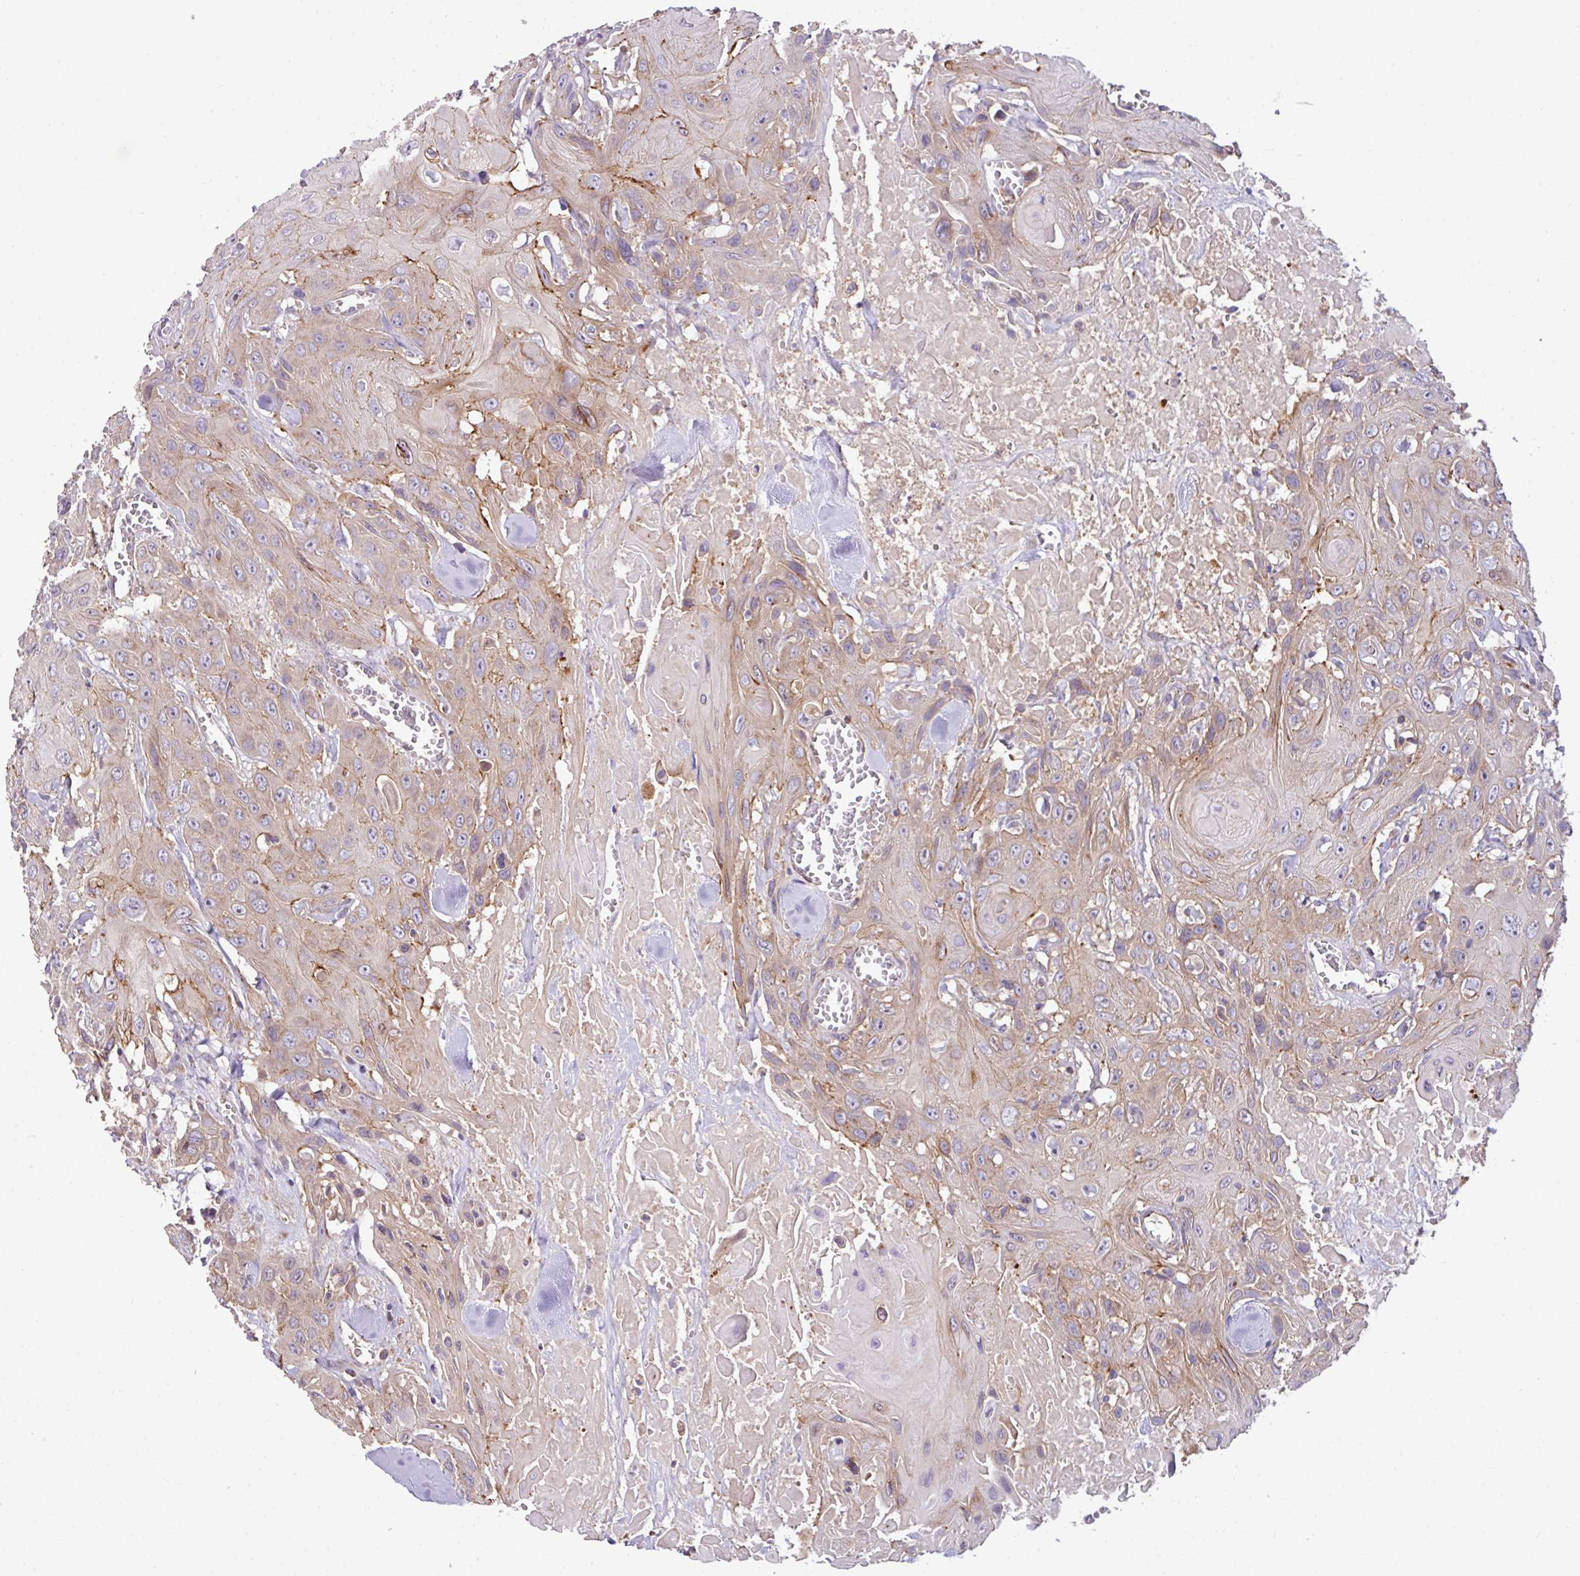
{"staining": {"intensity": "weak", "quantity": "25%-75%", "location": "cytoplasmic/membranous"}, "tissue": "head and neck cancer", "cell_type": "Tumor cells", "image_type": "cancer", "snomed": [{"axis": "morphology", "description": "Squamous cell carcinoma, NOS"}, {"axis": "topography", "description": "Head-Neck"}], "caption": "Immunohistochemistry (IHC) photomicrograph of human head and neck cancer (squamous cell carcinoma) stained for a protein (brown), which reveals low levels of weak cytoplasmic/membranous staining in approximately 25%-75% of tumor cells.", "gene": "LRRC53", "patient": {"sex": "male", "age": 81}}